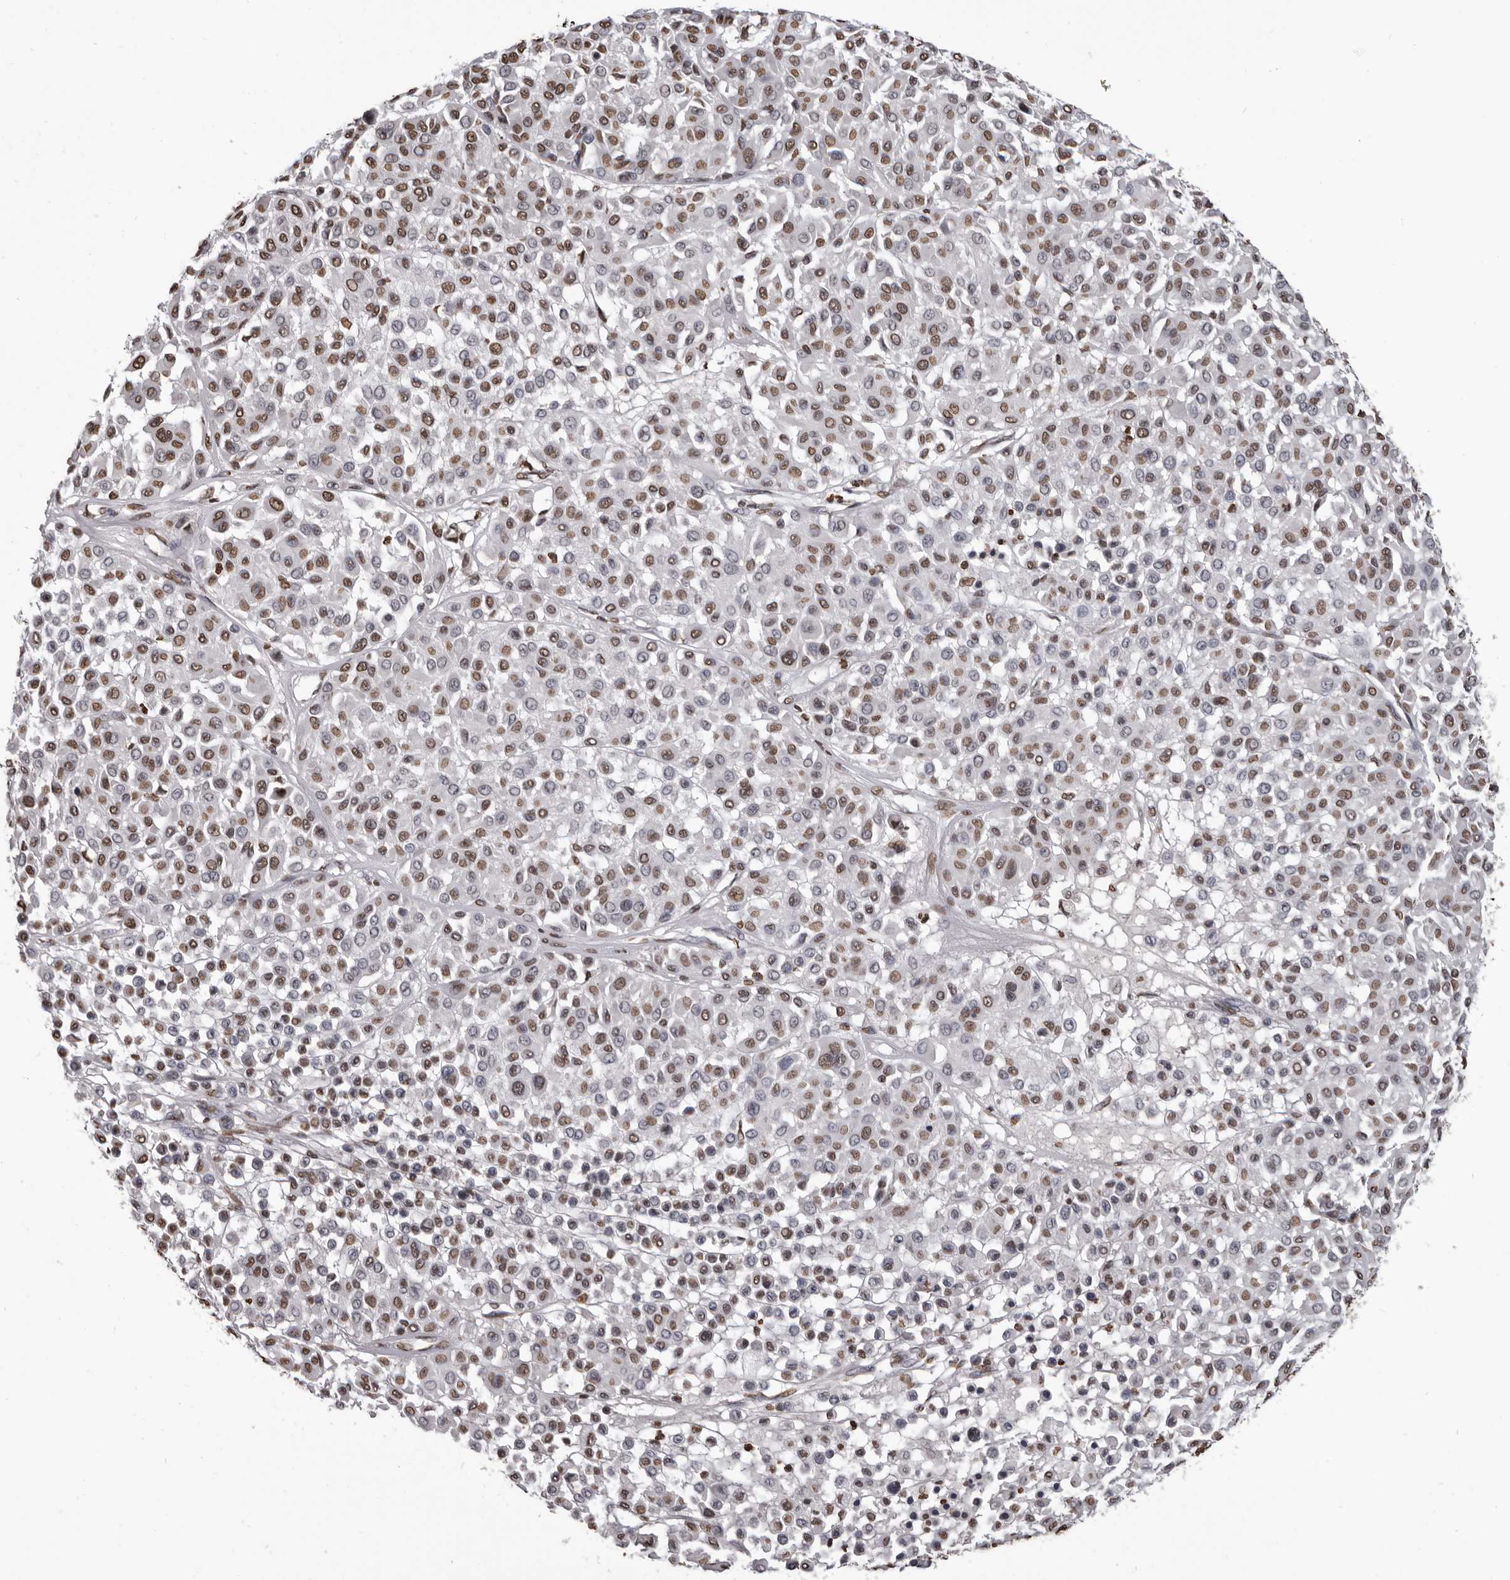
{"staining": {"intensity": "moderate", "quantity": ">75%", "location": "nuclear"}, "tissue": "melanoma", "cell_type": "Tumor cells", "image_type": "cancer", "snomed": [{"axis": "morphology", "description": "Malignant melanoma, Metastatic site"}, {"axis": "topography", "description": "Soft tissue"}], "caption": "Immunohistochemical staining of melanoma demonstrates medium levels of moderate nuclear staining in about >75% of tumor cells. Immunohistochemistry (ihc) stains the protein of interest in brown and the nuclei are stained blue.", "gene": "AHR", "patient": {"sex": "male", "age": 41}}